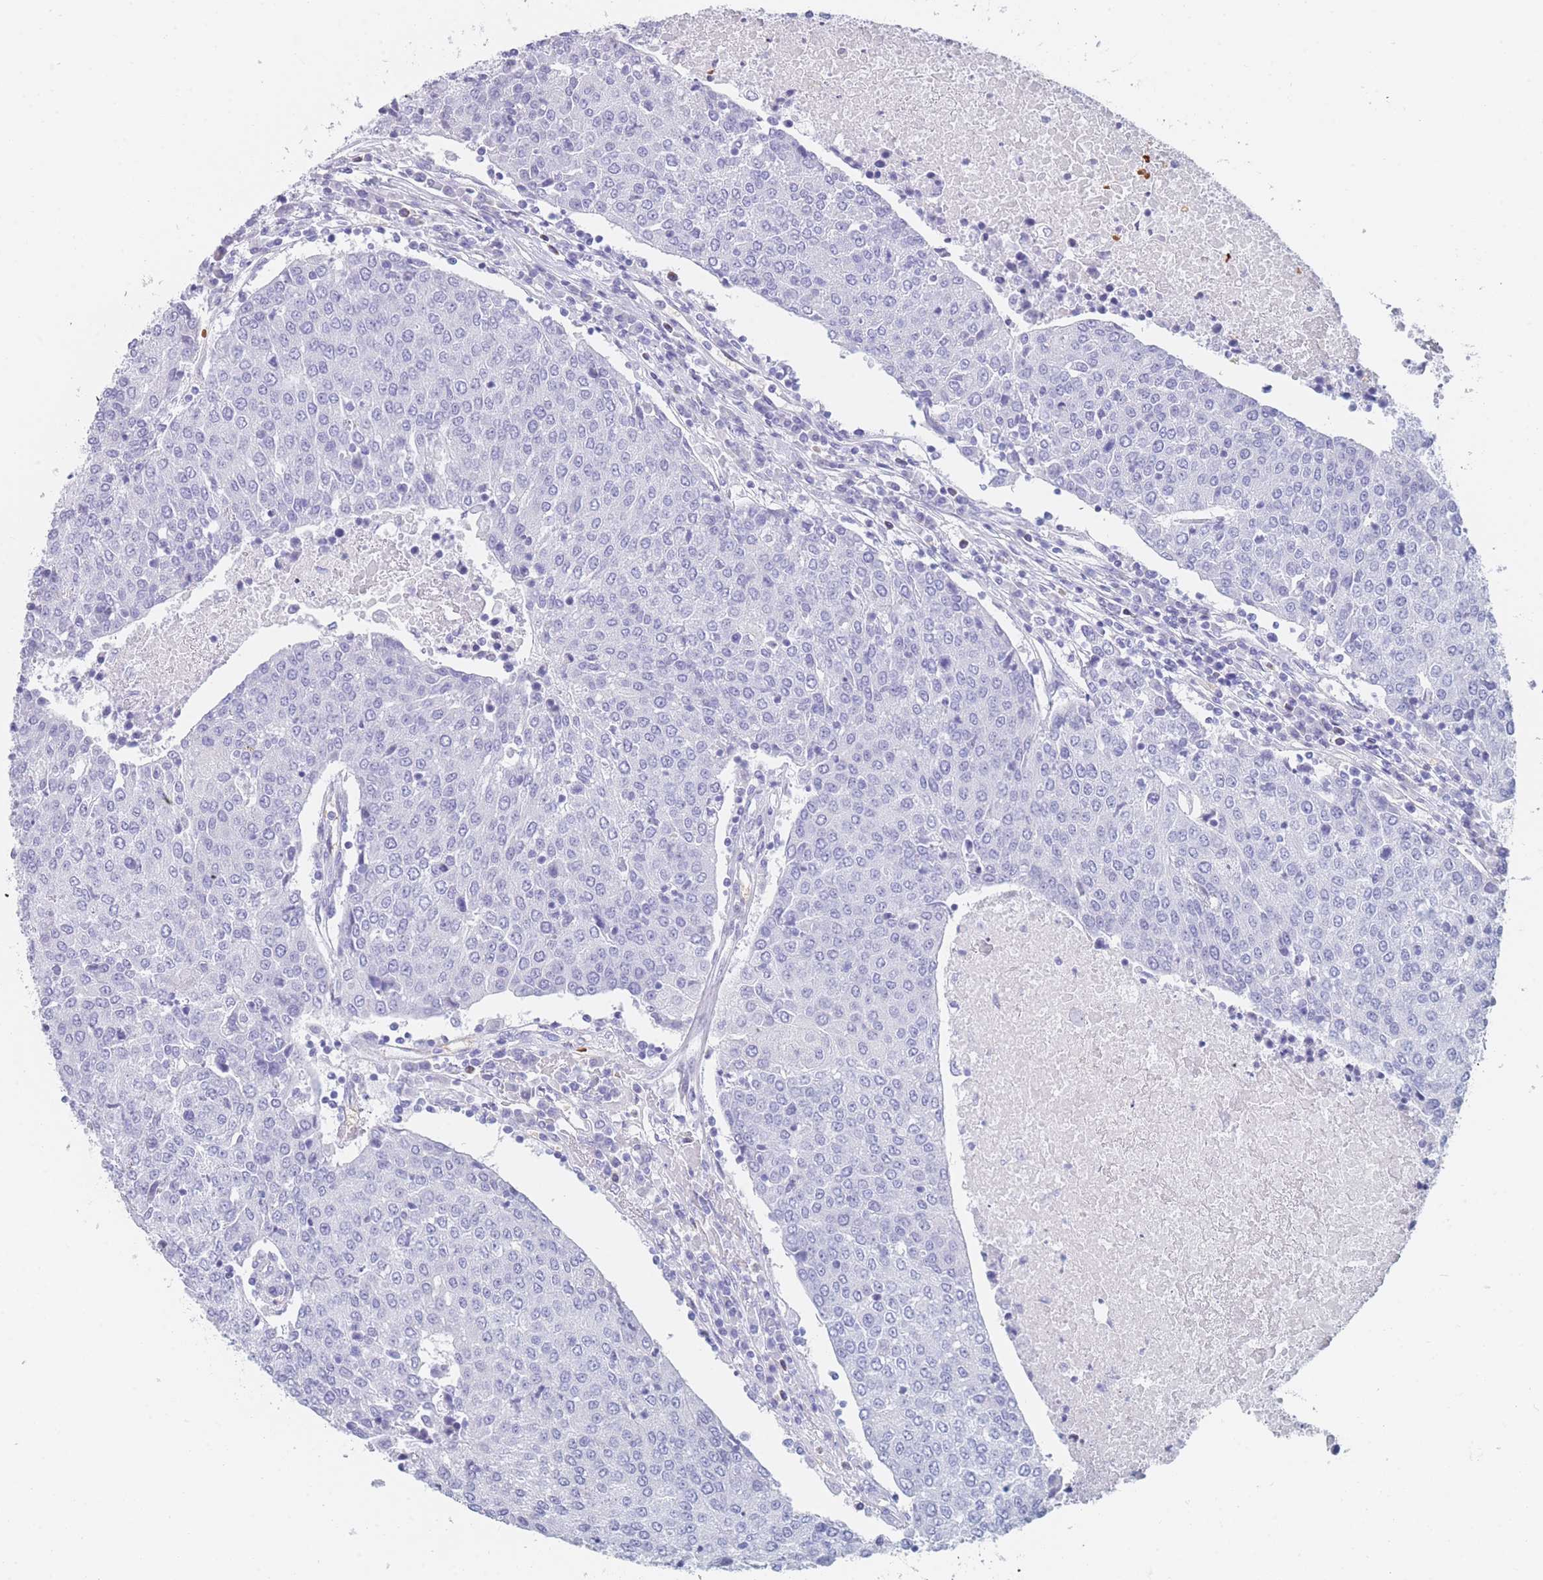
{"staining": {"intensity": "negative", "quantity": "none", "location": "none"}, "tissue": "urothelial cancer", "cell_type": "Tumor cells", "image_type": "cancer", "snomed": [{"axis": "morphology", "description": "Urothelial carcinoma, High grade"}, {"axis": "topography", "description": "Urinary bladder"}], "caption": "Immunohistochemistry (IHC) of human urothelial cancer reveals no expression in tumor cells. (Brightfield microscopy of DAB IHC at high magnification).", "gene": "OR5D16", "patient": {"sex": "female", "age": 85}}